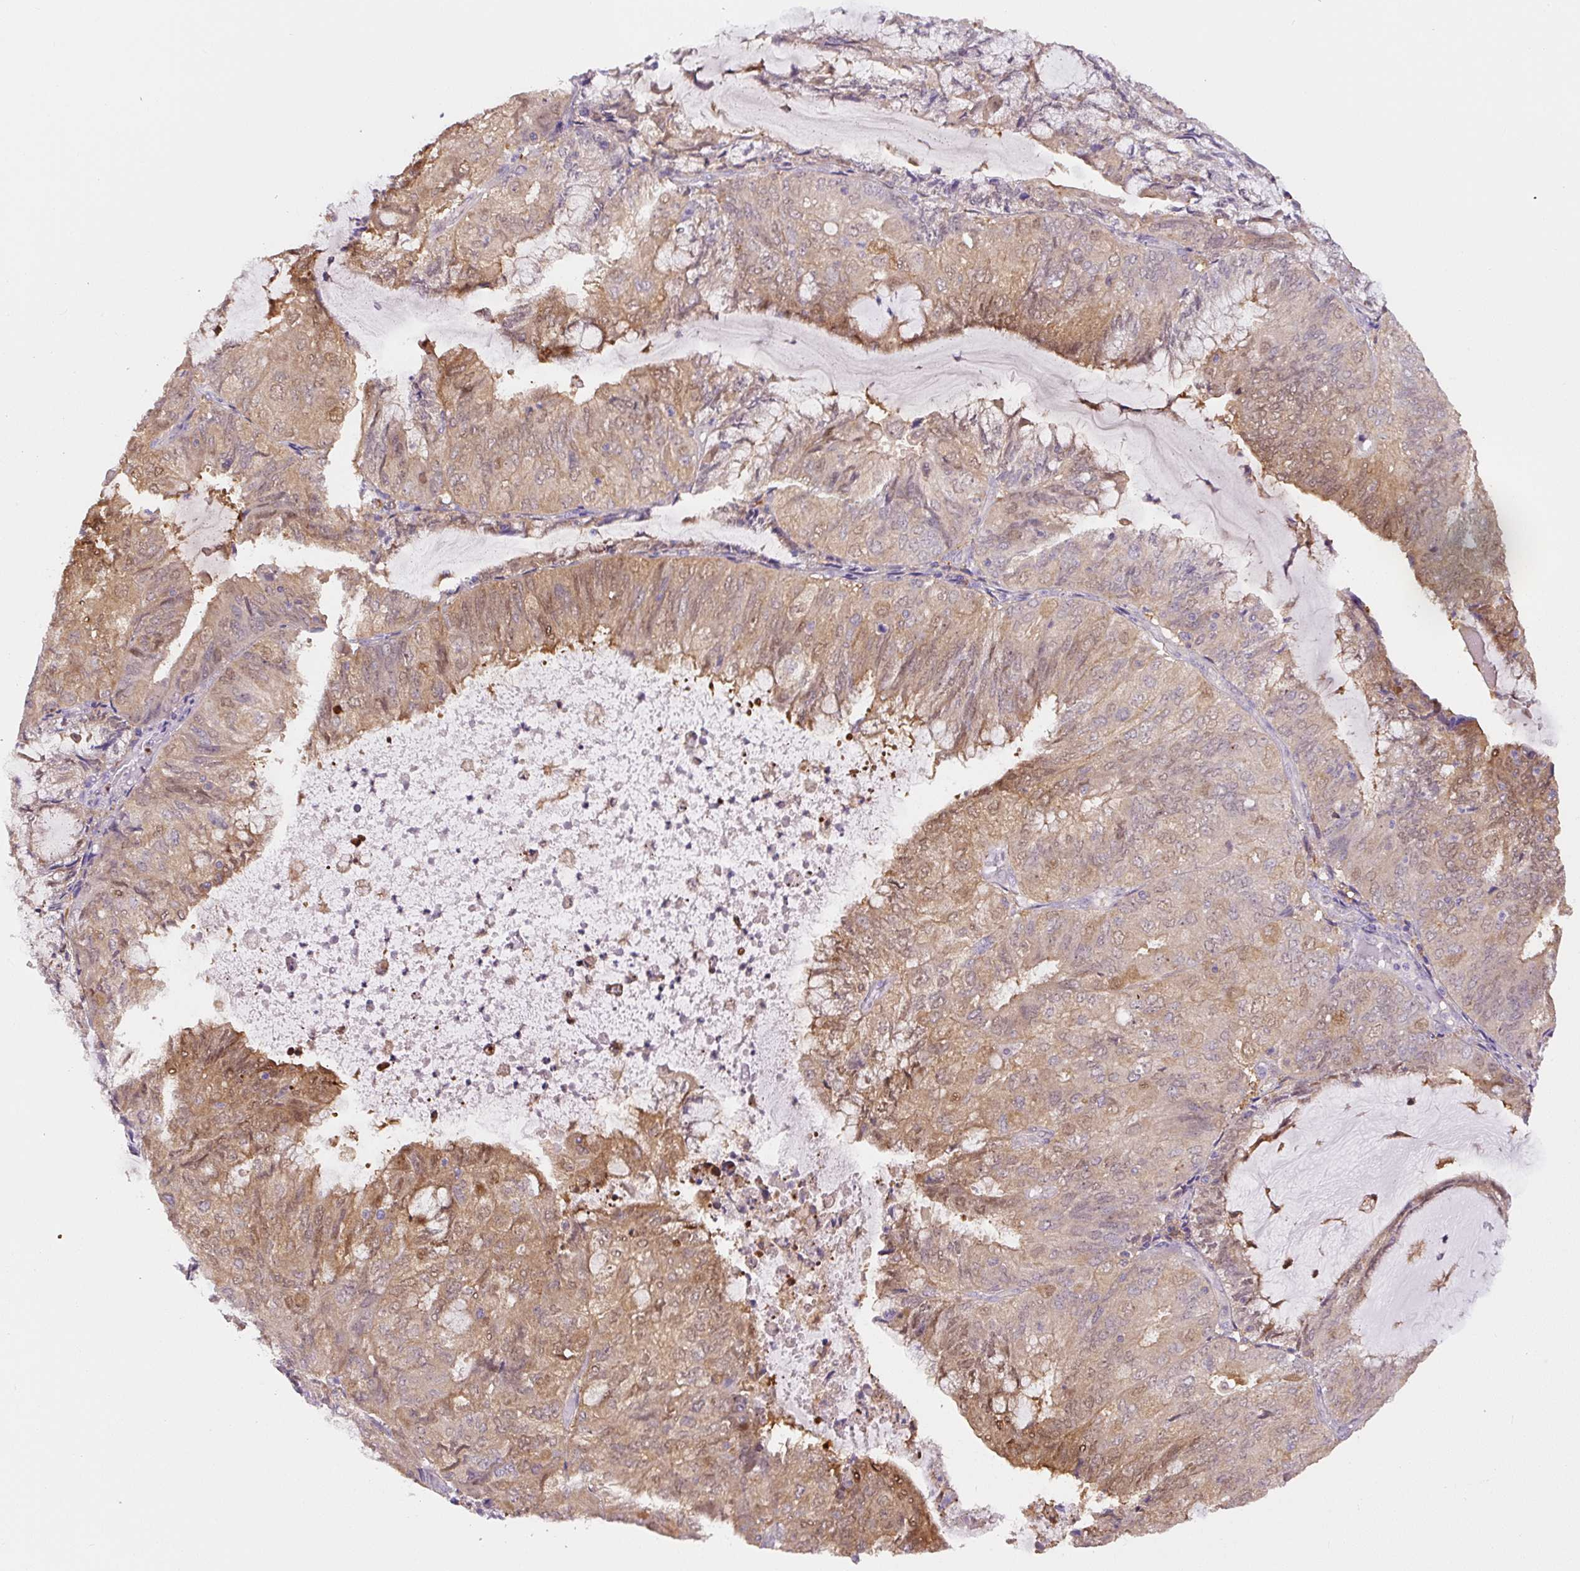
{"staining": {"intensity": "moderate", "quantity": "25%-75%", "location": "cytoplasmic/membranous"}, "tissue": "endometrial cancer", "cell_type": "Tumor cells", "image_type": "cancer", "snomed": [{"axis": "morphology", "description": "Adenocarcinoma, NOS"}, {"axis": "topography", "description": "Endometrium"}], "caption": "Endometrial cancer (adenocarcinoma) stained with immunohistochemistry (IHC) displays moderate cytoplasmic/membranous staining in about 25%-75% of tumor cells.", "gene": "SPSB2", "patient": {"sex": "female", "age": 81}}